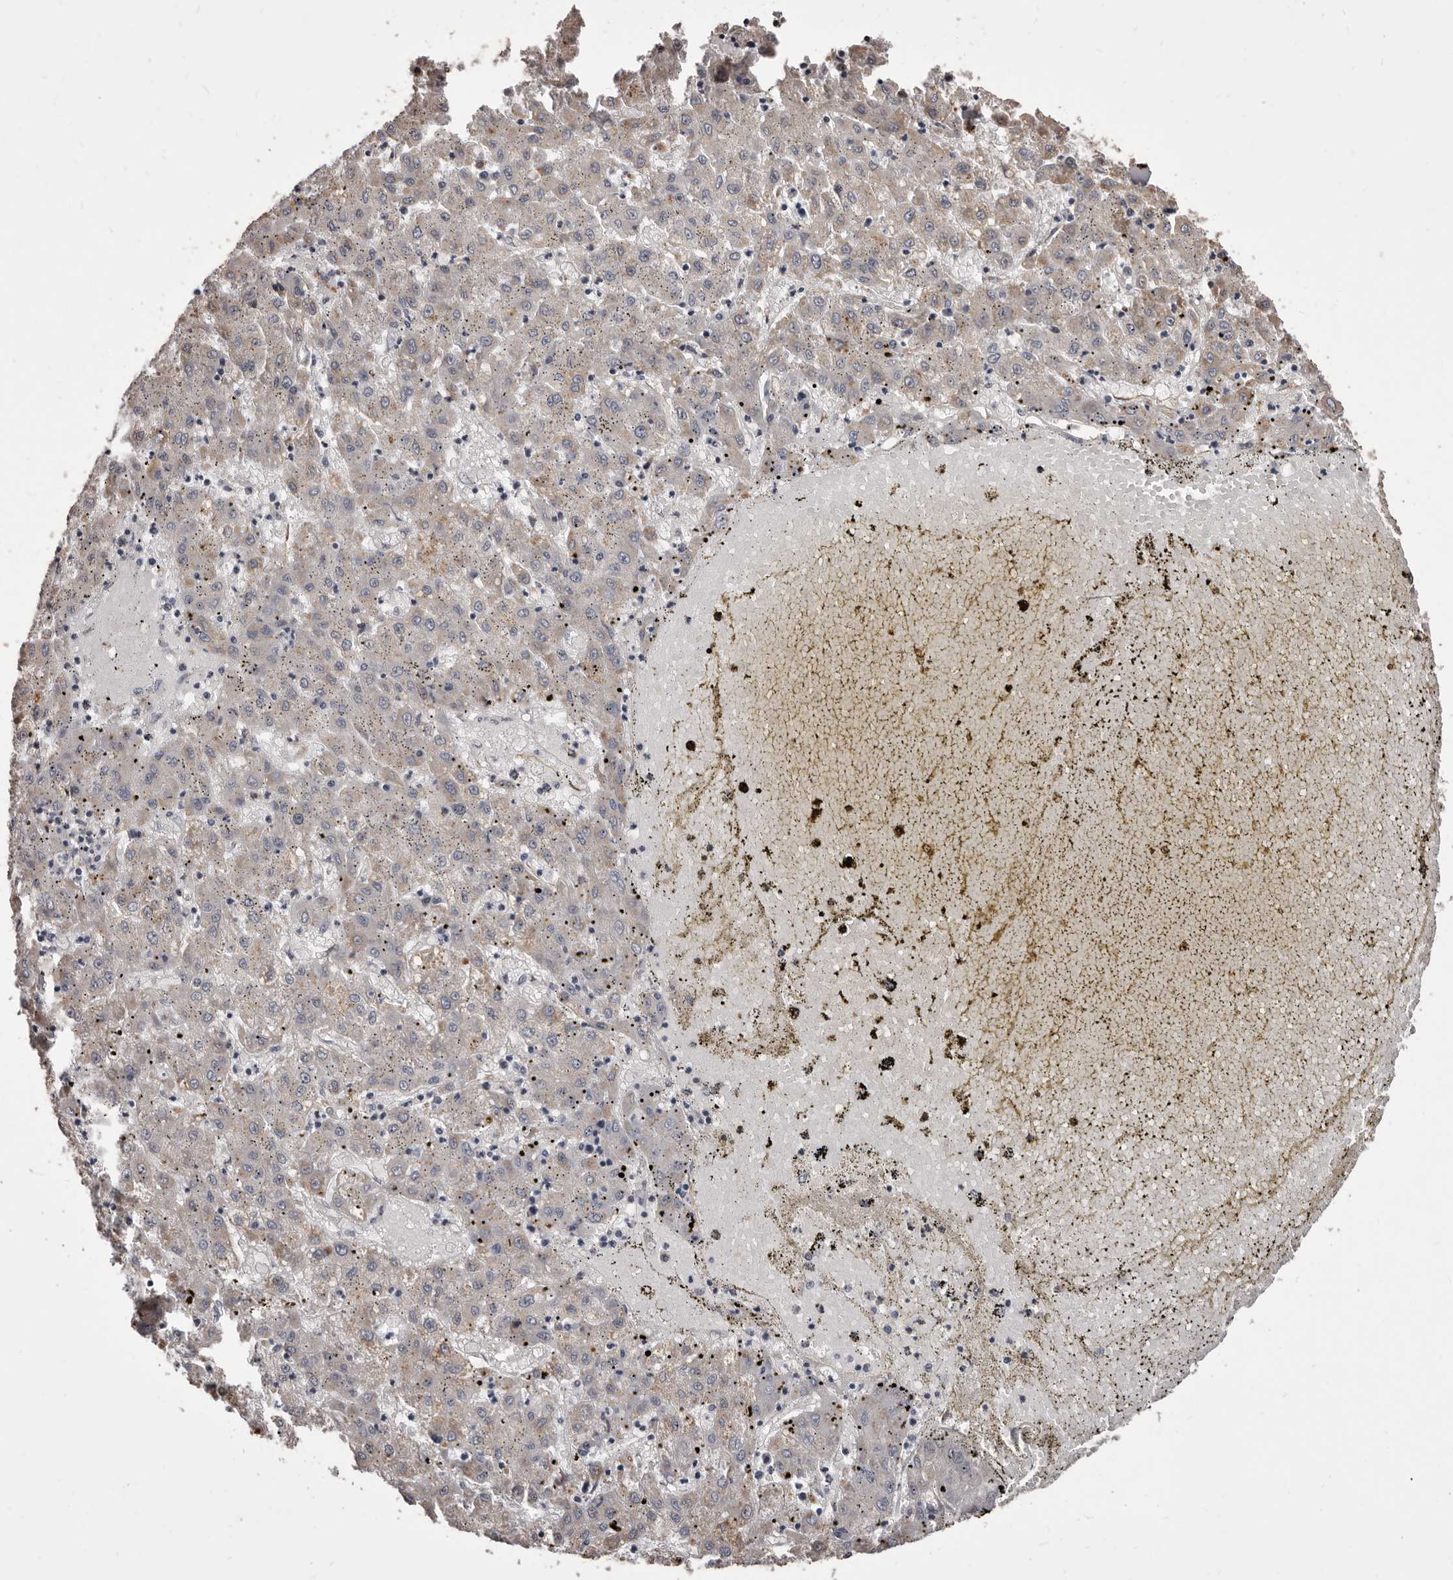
{"staining": {"intensity": "negative", "quantity": "none", "location": "none"}, "tissue": "liver cancer", "cell_type": "Tumor cells", "image_type": "cancer", "snomed": [{"axis": "morphology", "description": "Carcinoma, Hepatocellular, NOS"}, {"axis": "topography", "description": "Liver"}], "caption": "Immunohistochemistry (IHC) histopathology image of neoplastic tissue: human liver cancer stained with DAB demonstrates no significant protein positivity in tumor cells.", "gene": "ALPK1", "patient": {"sex": "male", "age": 72}}